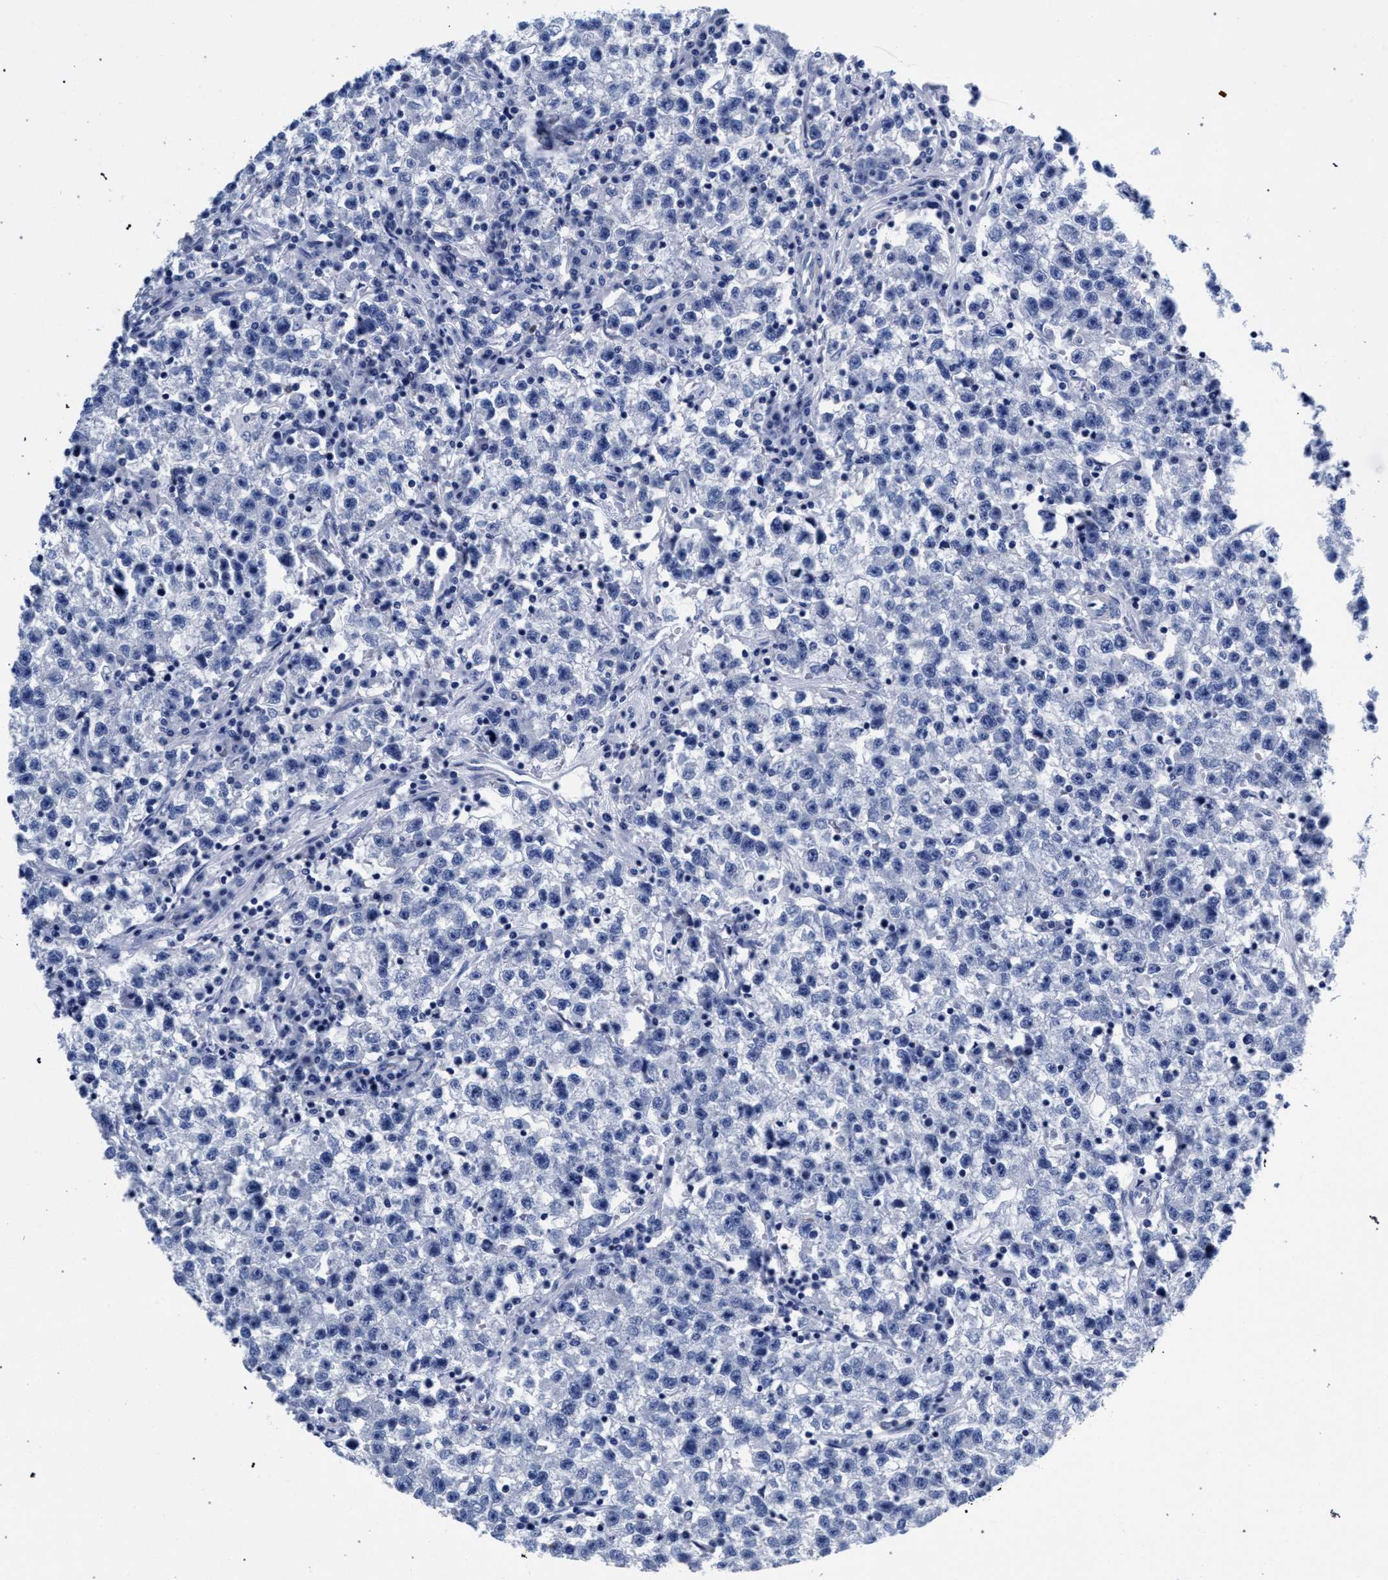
{"staining": {"intensity": "negative", "quantity": "none", "location": "none"}, "tissue": "testis cancer", "cell_type": "Tumor cells", "image_type": "cancer", "snomed": [{"axis": "morphology", "description": "Seminoma, NOS"}, {"axis": "topography", "description": "Testis"}], "caption": "DAB immunohistochemical staining of human seminoma (testis) shows no significant expression in tumor cells. Brightfield microscopy of IHC stained with DAB (3,3'-diaminobenzidine) (brown) and hematoxylin (blue), captured at high magnification.", "gene": "AKAP4", "patient": {"sex": "male", "age": 22}}